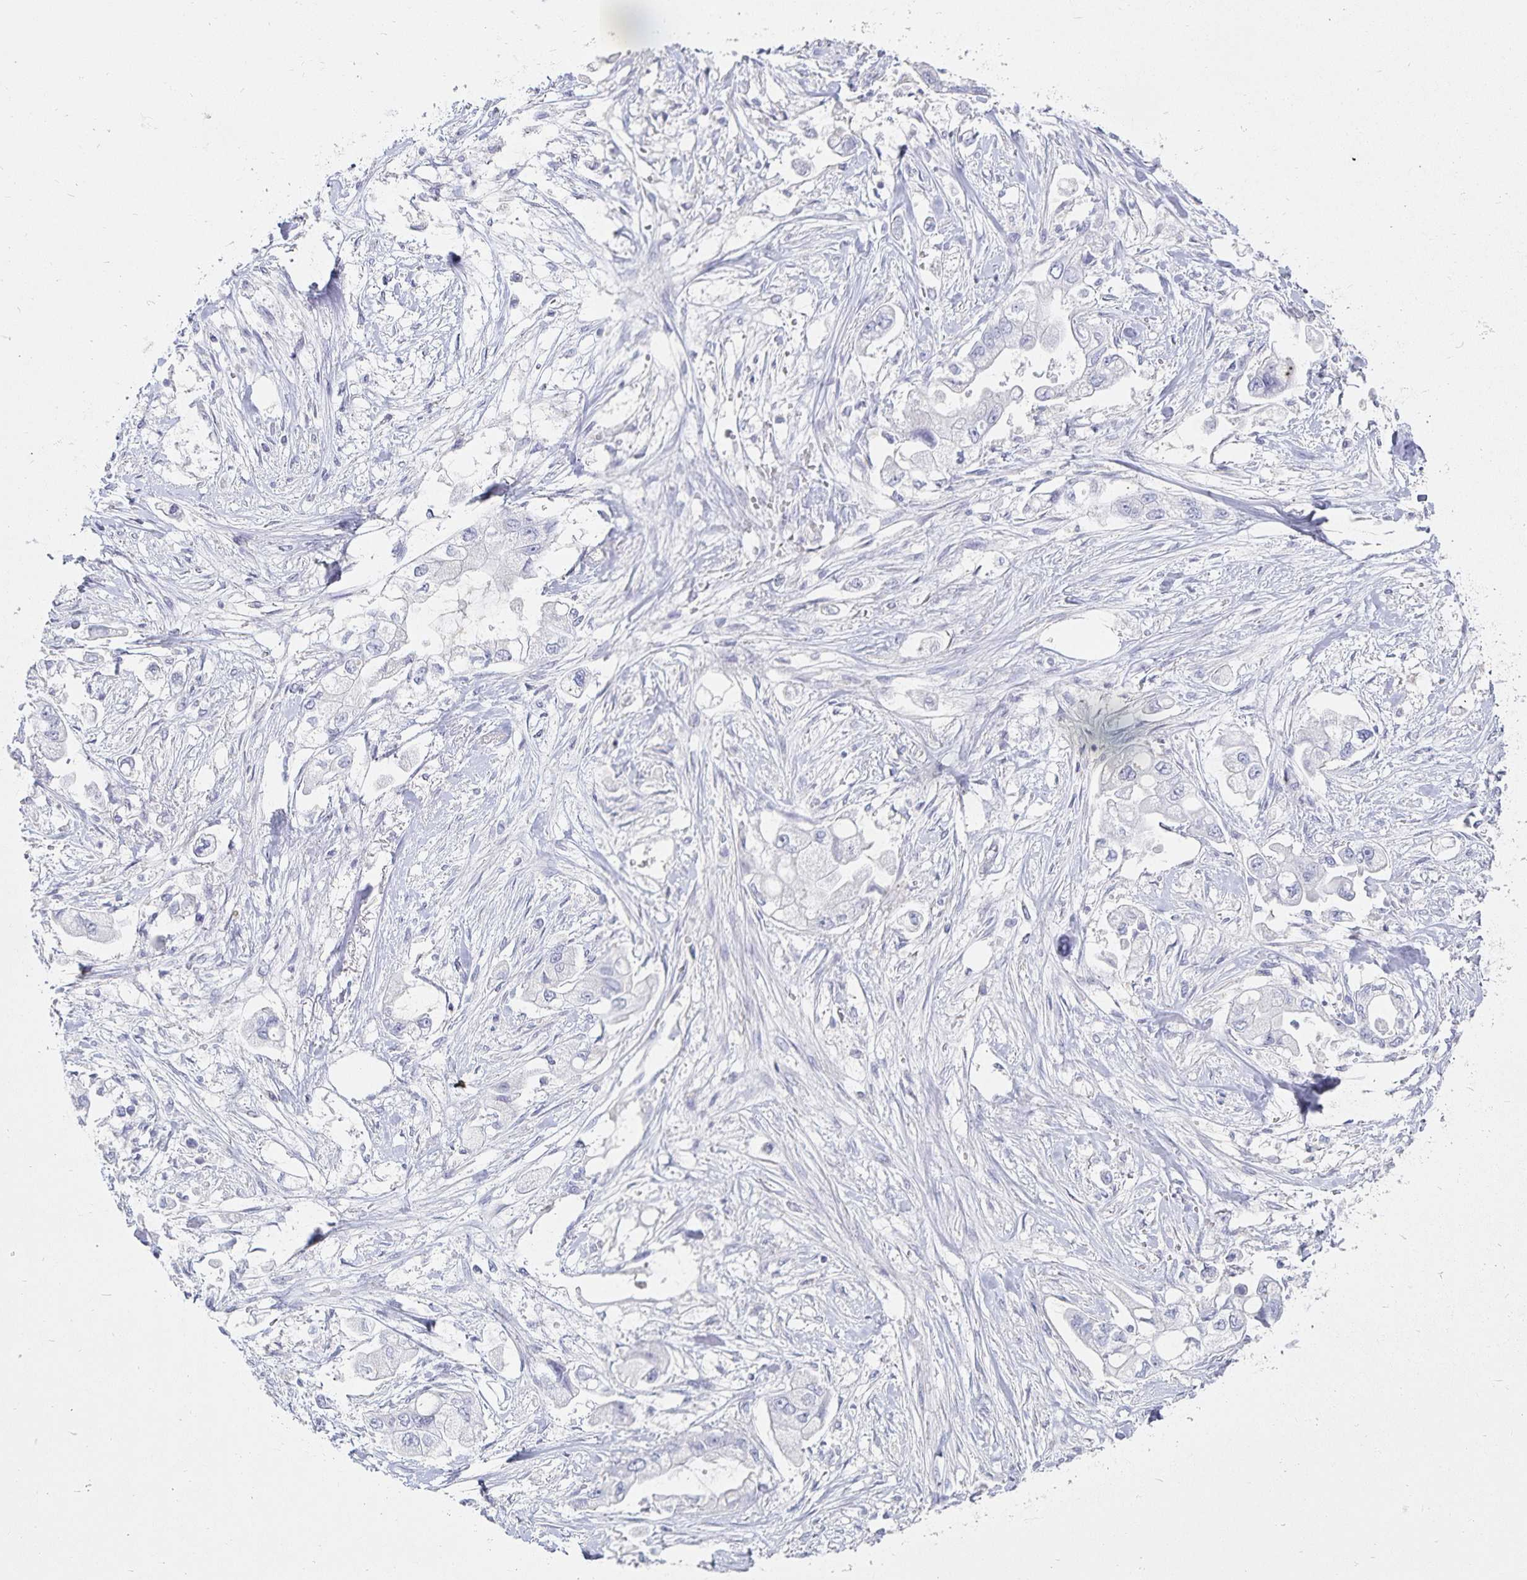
{"staining": {"intensity": "negative", "quantity": "none", "location": "none"}, "tissue": "stomach cancer", "cell_type": "Tumor cells", "image_type": "cancer", "snomed": [{"axis": "morphology", "description": "Adenocarcinoma, NOS"}, {"axis": "topography", "description": "Stomach"}], "caption": "Immunohistochemistry of adenocarcinoma (stomach) demonstrates no positivity in tumor cells.", "gene": "SFTPA1", "patient": {"sex": "male", "age": 62}}